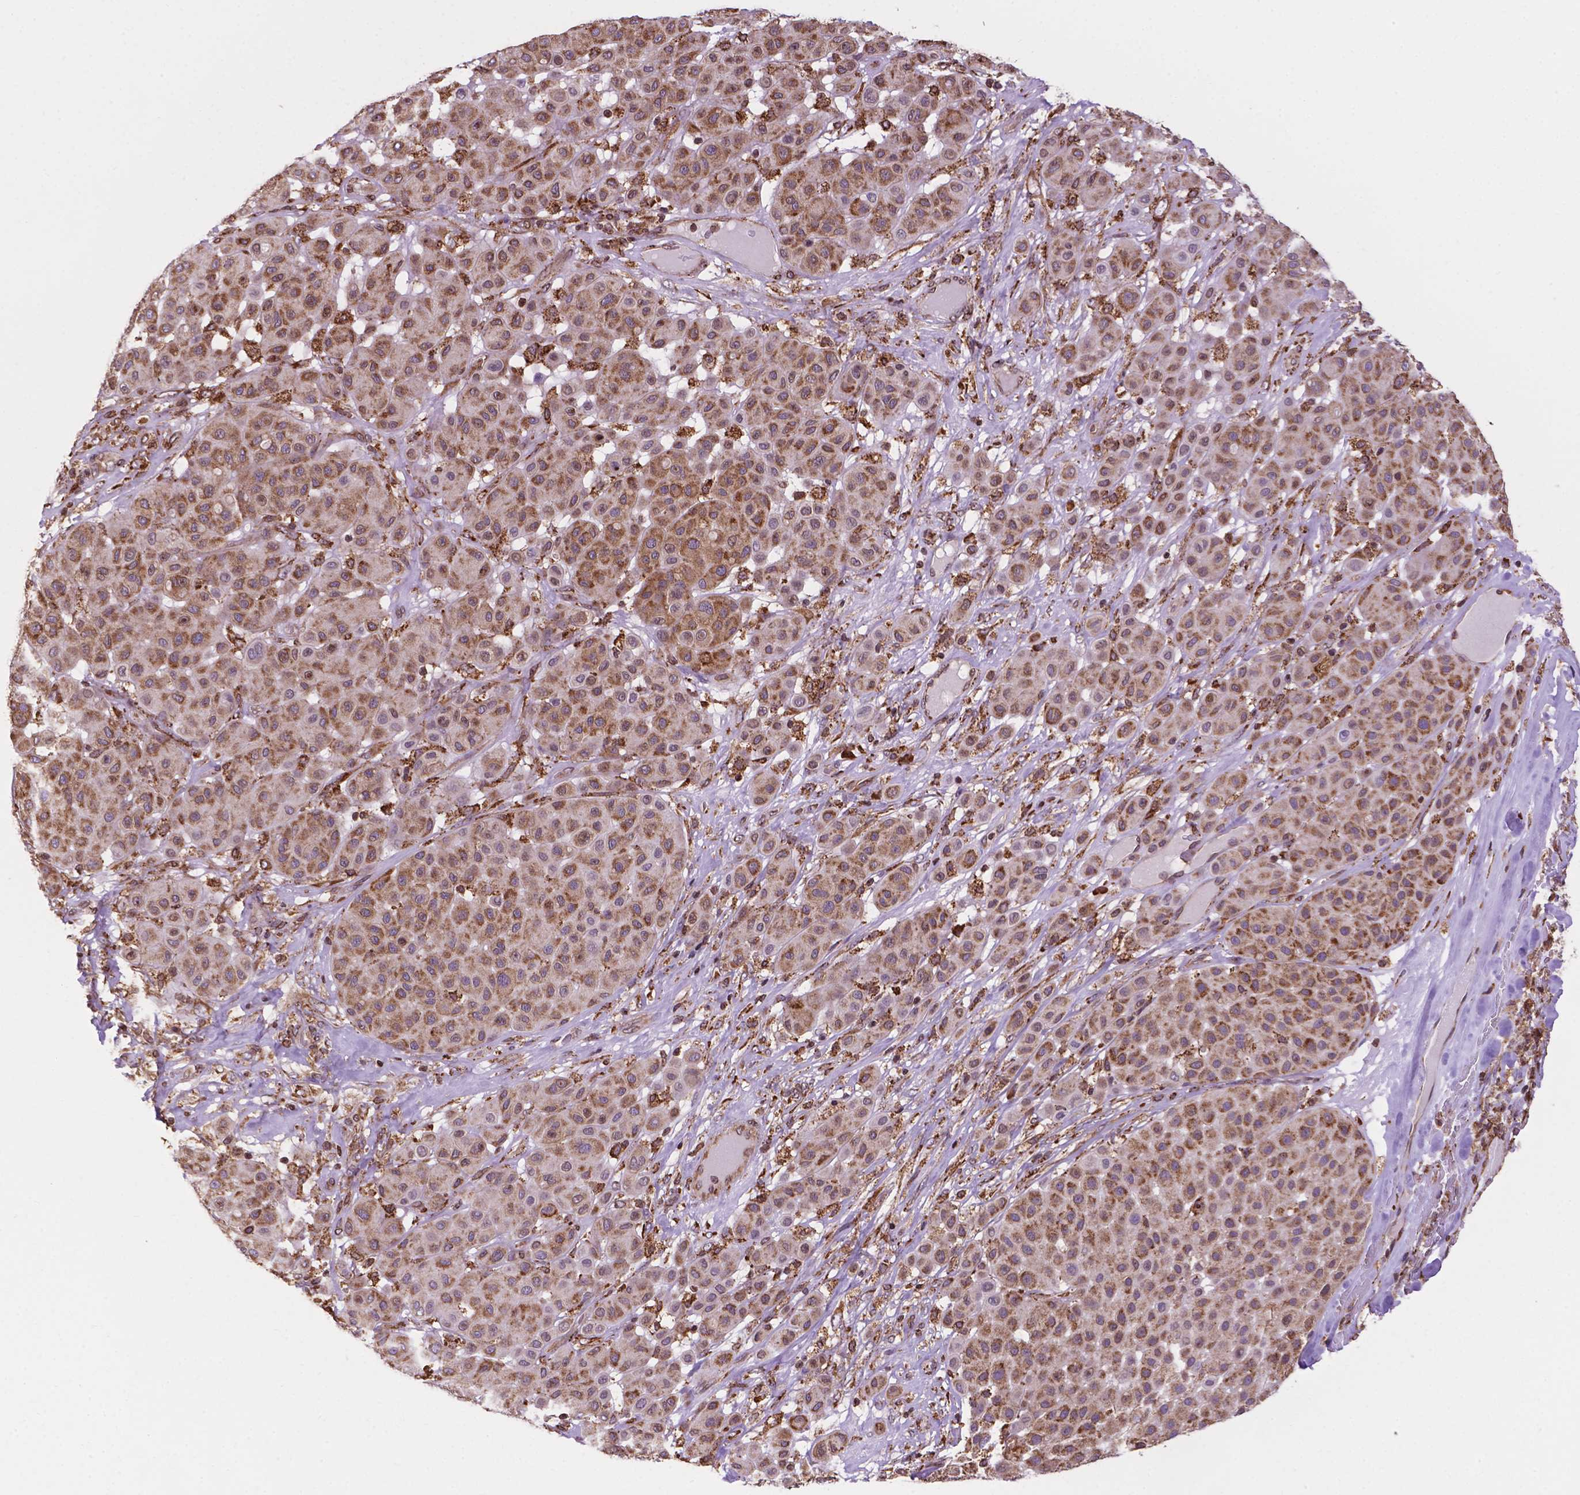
{"staining": {"intensity": "moderate", "quantity": "25%-75%", "location": "cytoplasmic/membranous"}, "tissue": "melanoma", "cell_type": "Tumor cells", "image_type": "cancer", "snomed": [{"axis": "morphology", "description": "Malignant melanoma, Metastatic site"}, {"axis": "topography", "description": "Smooth muscle"}], "caption": "Human malignant melanoma (metastatic site) stained with a protein marker exhibits moderate staining in tumor cells.", "gene": "GANAB", "patient": {"sex": "male", "age": 41}}